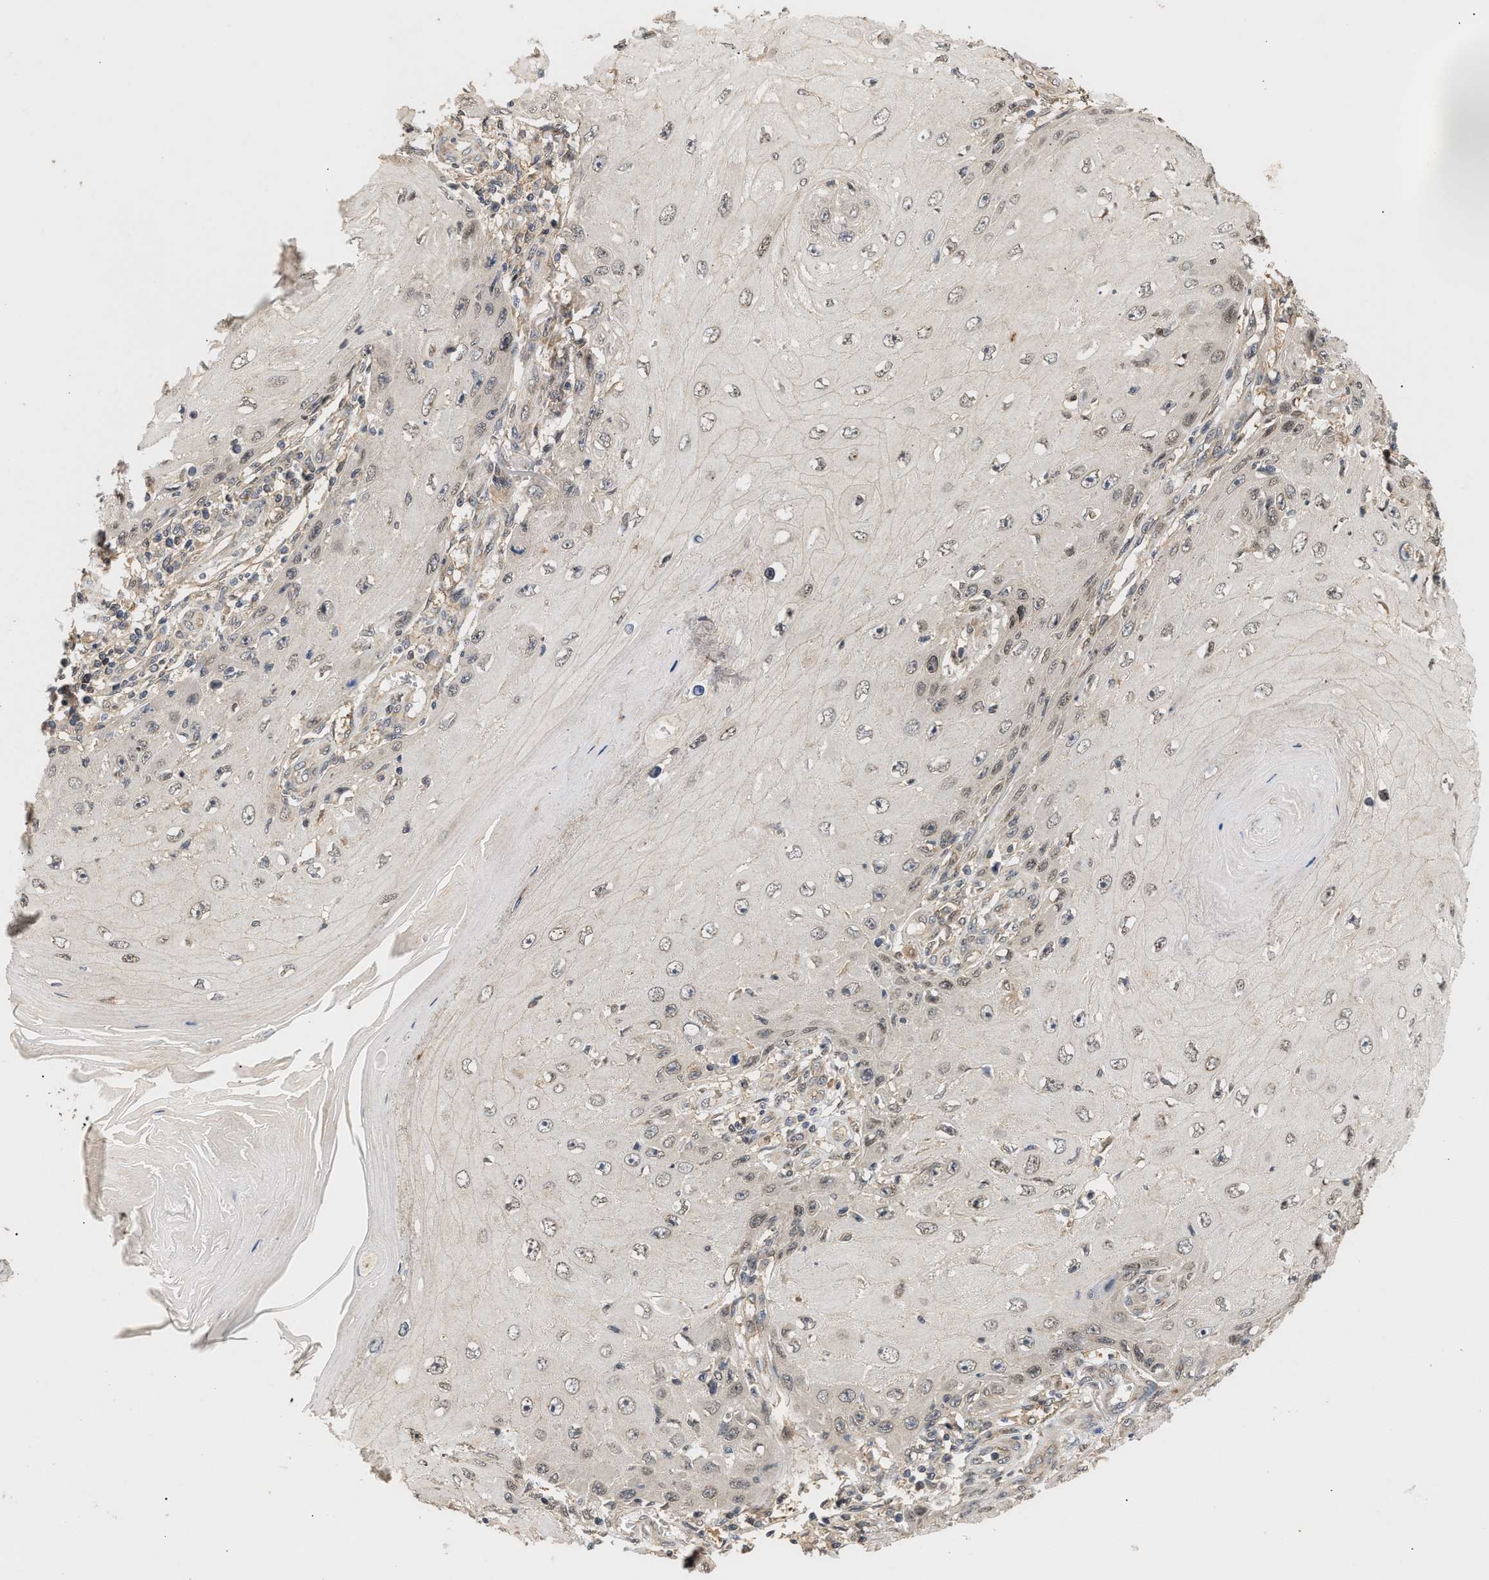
{"staining": {"intensity": "weak", "quantity": "<25%", "location": "nuclear"}, "tissue": "skin cancer", "cell_type": "Tumor cells", "image_type": "cancer", "snomed": [{"axis": "morphology", "description": "Squamous cell carcinoma, NOS"}, {"axis": "topography", "description": "Skin"}], "caption": "High magnification brightfield microscopy of squamous cell carcinoma (skin) stained with DAB (3,3'-diaminobenzidine) (brown) and counterstained with hematoxylin (blue): tumor cells show no significant staining.", "gene": "ABHD5", "patient": {"sex": "female", "age": 73}}